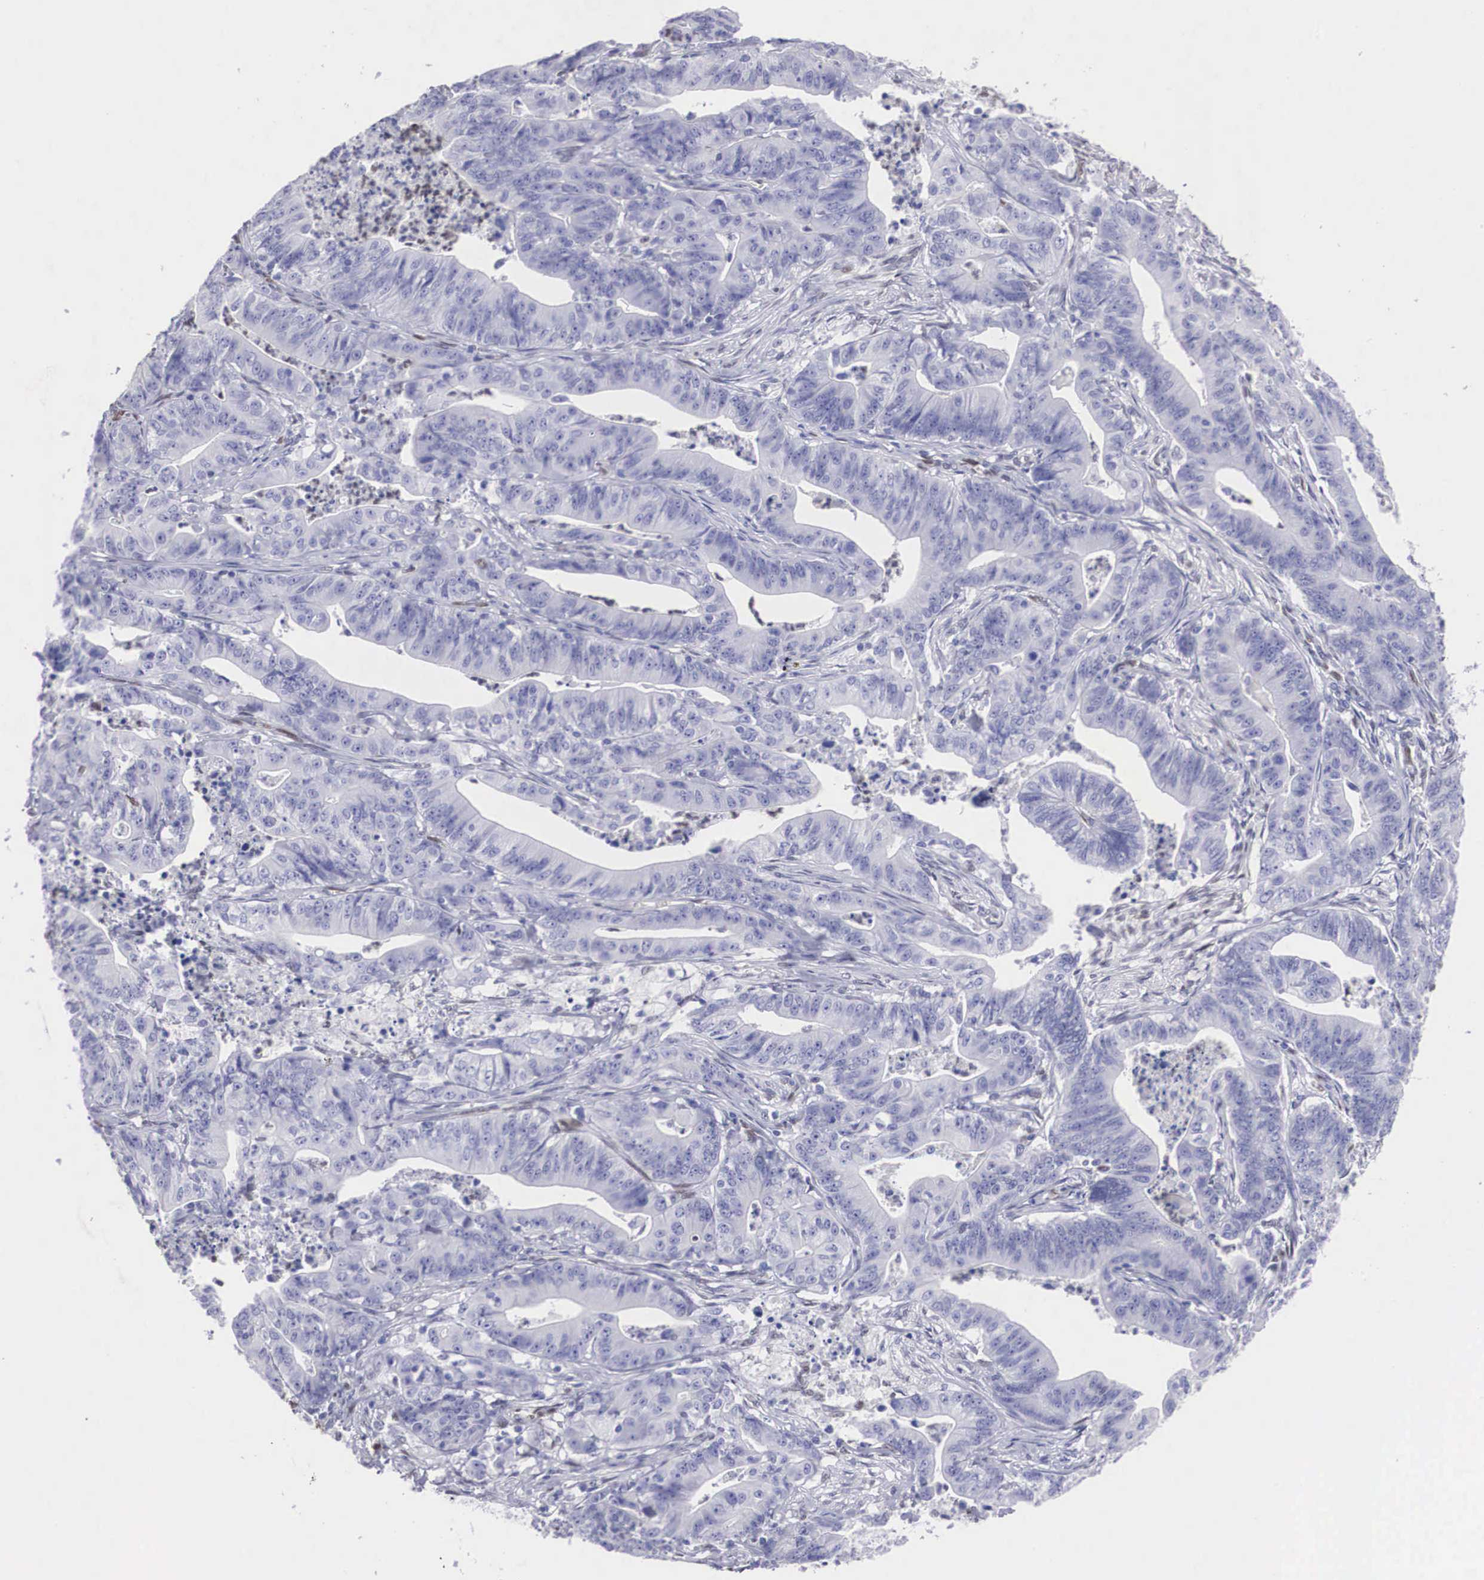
{"staining": {"intensity": "negative", "quantity": "none", "location": "none"}, "tissue": "stomach cancer", "cell_type": "Tumor cells", "image_type": "cancer", "snomed": [{"axis": "morphology", "description": "Adenocarcinoma, NOS"}, {"axis": "topography", "description": "Stomach, lower"}], "caption": "The image displays no staining of tumor cells in stomach cancer. Nuclei are stained in blue.", "gene": "HMGN5", "patient": {"sex": "female", "age": 86}}